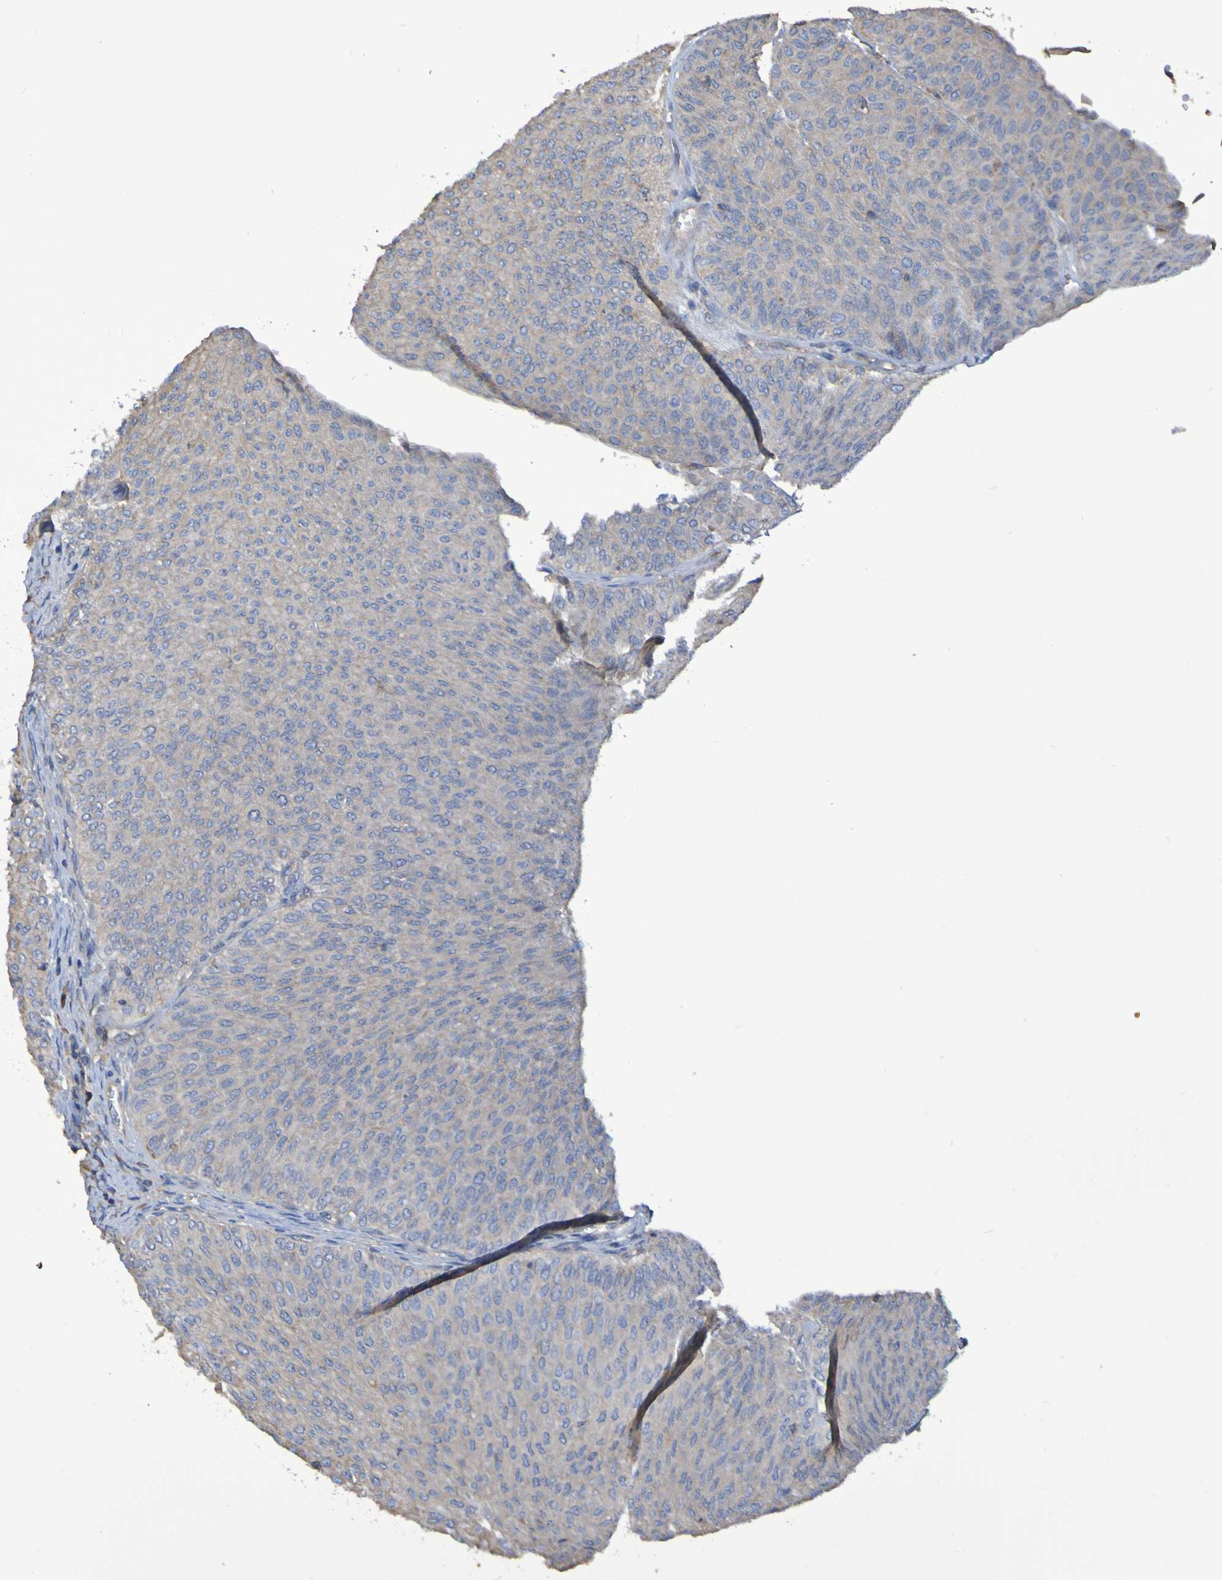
{"staining": {"intensity": "weak", "quantity": "25%-75%", "location": "cytoplasmic/membranous"}, "tissue": "urothelial cancer", "cell_type": "Tumor cells", "image_type": "cancer", "snomed": [{"axis": "morphology", "description": "Urothelial carcinoma, Low grade"}, {"axis": "topography", "description": "Urinary bladder"}], "caption": "Immunohistochemical staining of human urothelial cancer shows low levels of weak cytoplasmic/membranous staining in approximately 25%-75% of tumor cells.", "gene": "SYNJ1", "patient": {"sex": "male", "age": 78}}